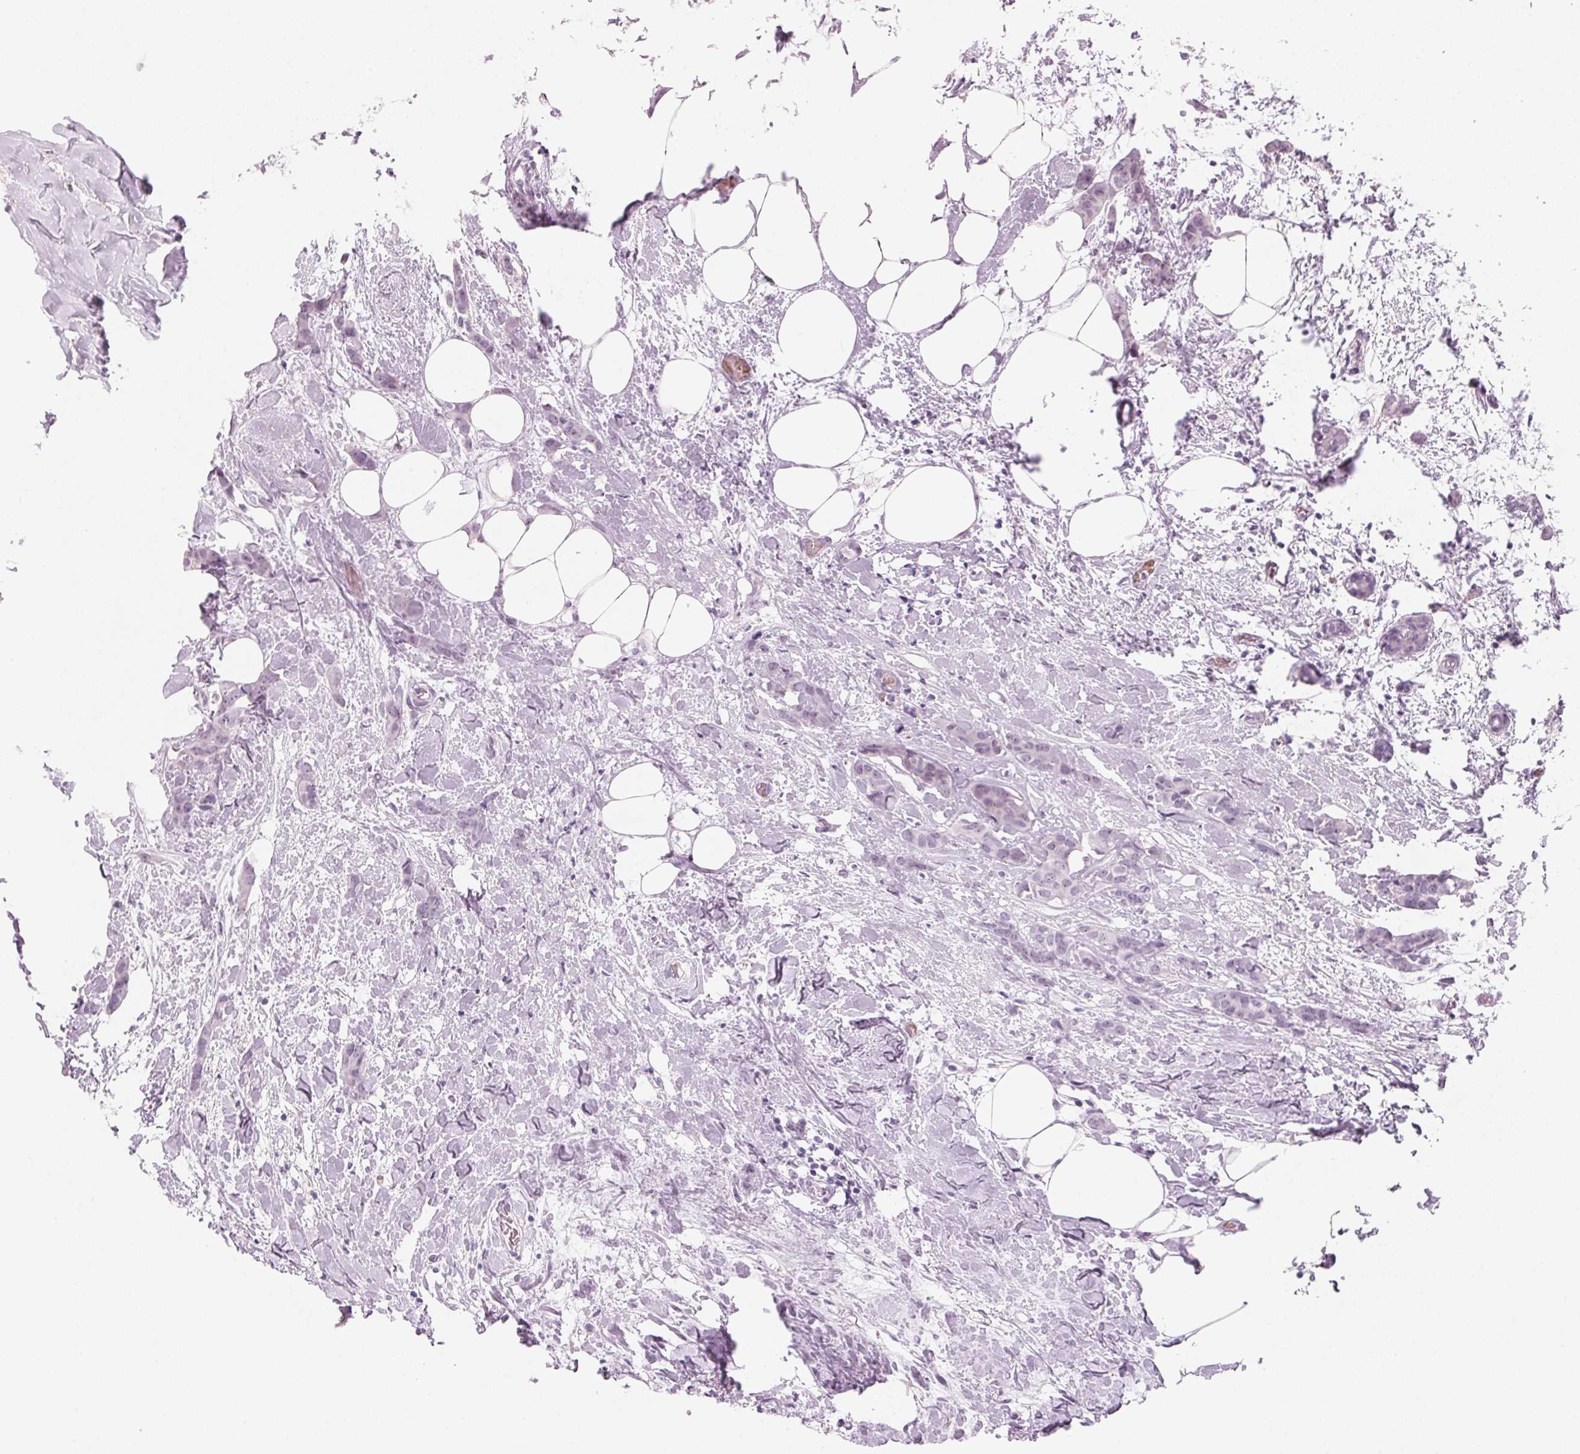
{"staining": {"intensity": "negative", "quantity": "none", "location": "none"}, "tissue": "breast cancer", "cell_type": "Tumor cells", "image_type": "cancer", "snomed": [{"axis": "morphology", "description": "Duct carcinoma"}, {"axis": "topography", "description": "Breast"}], "caption": "IHC photomicrograph of neoplastic tissue: breast cancer (intraductal carcinoma) stained with DAB exhibits no significant protein positivity in tumor cells.", "gene": "DNTTIP2", "patient": {"sex": "female", "age": 62}}